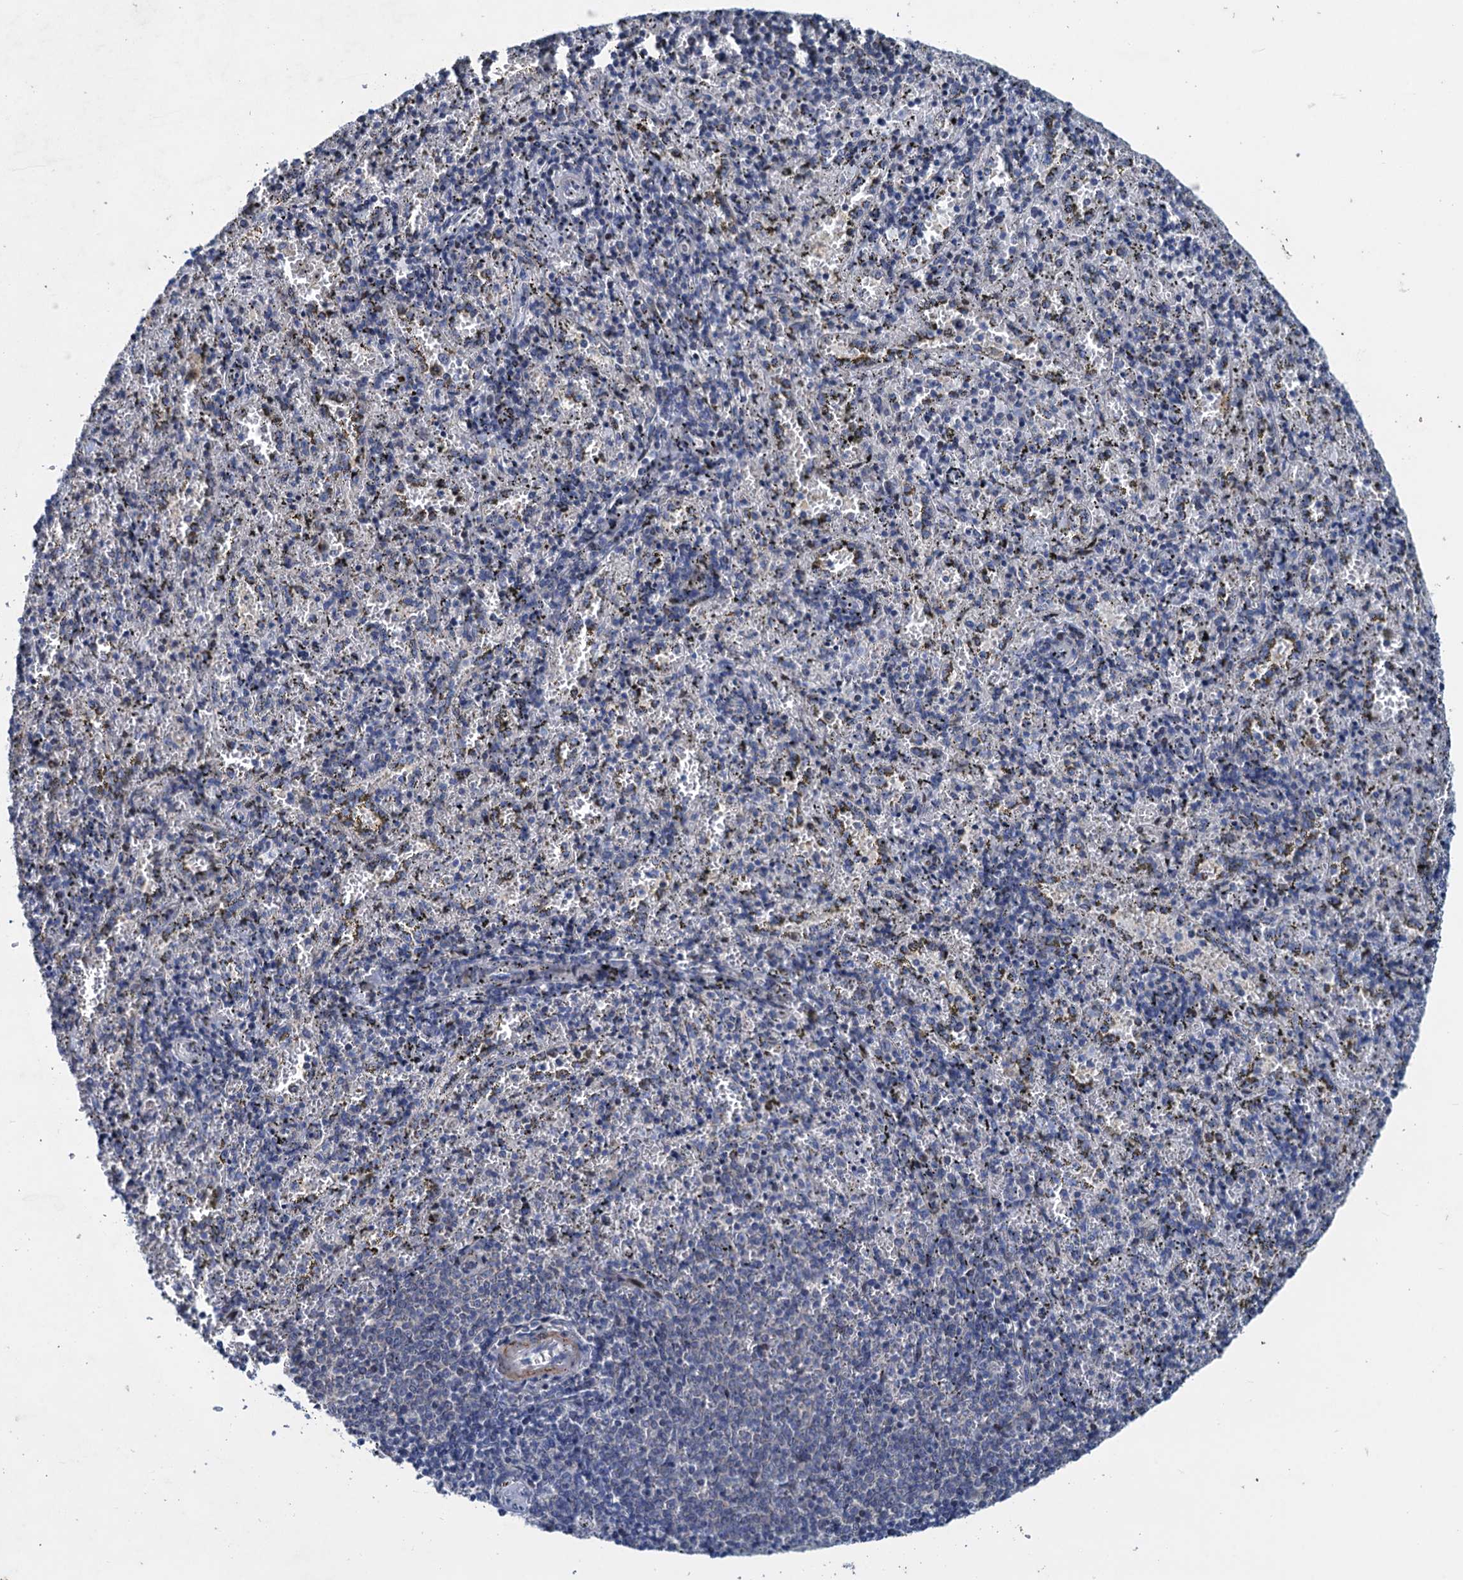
{"staining": {"intensity": "negative", "quantity": "none", "location": "none"}, "tissue": "spleen", "cell_type": "Cells in red pulp", "image_type": "normal", "snomed": [{"axis": "morphology", "description": "Normal tissue, NOS"}, {"axis": "topography", "description": "Spleen"}], "caption": "An immunohistochemistry (IHC) histopathology image of normal spleen is shown. There is no staining in cells in red pulp of spleen.", "gene": "ESYT3", "patient": {"sex": "male", "age": 11}}